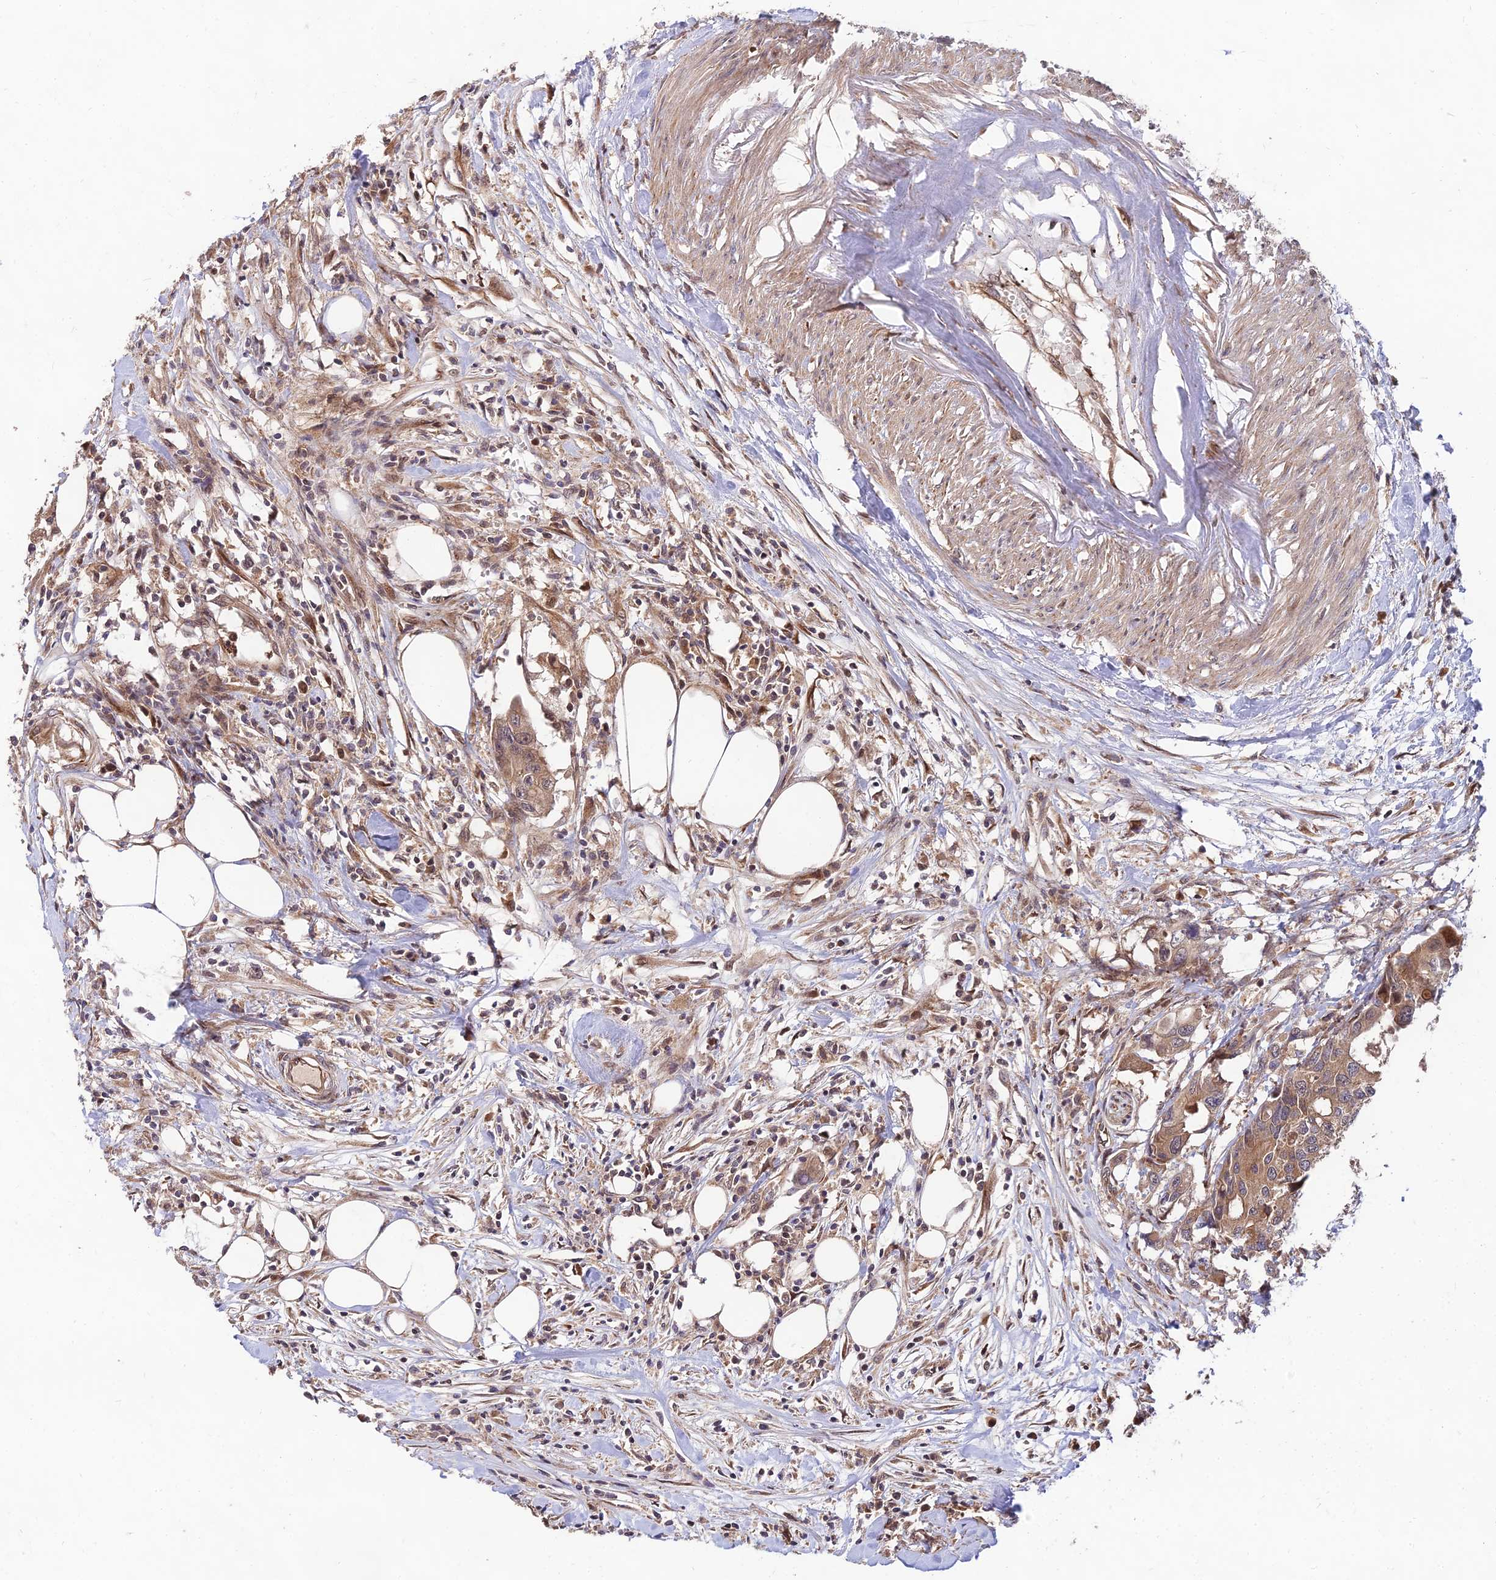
{"staining": {"intensity": "moderate", "quantity": ">75%", "location": "cytoplasmic/membranous"}, "tissue": "colorectal cancer", "cell_type": "Tumor cells", "image_type": "cancer", "snomed": [{"axis": "morphology", "description": "Adenocarcinoma, NOS"}, {"axis": "topography", "description": "Colon"}], "caption": "Approximately >75% of tumor cells in human colorectal cancer show moderate cytoplasmic/membranous protein positivity as visualized by brown immunohistochemical staining.", "gene": "MKKS", "patient": {"sex": "male", "age": 77}}